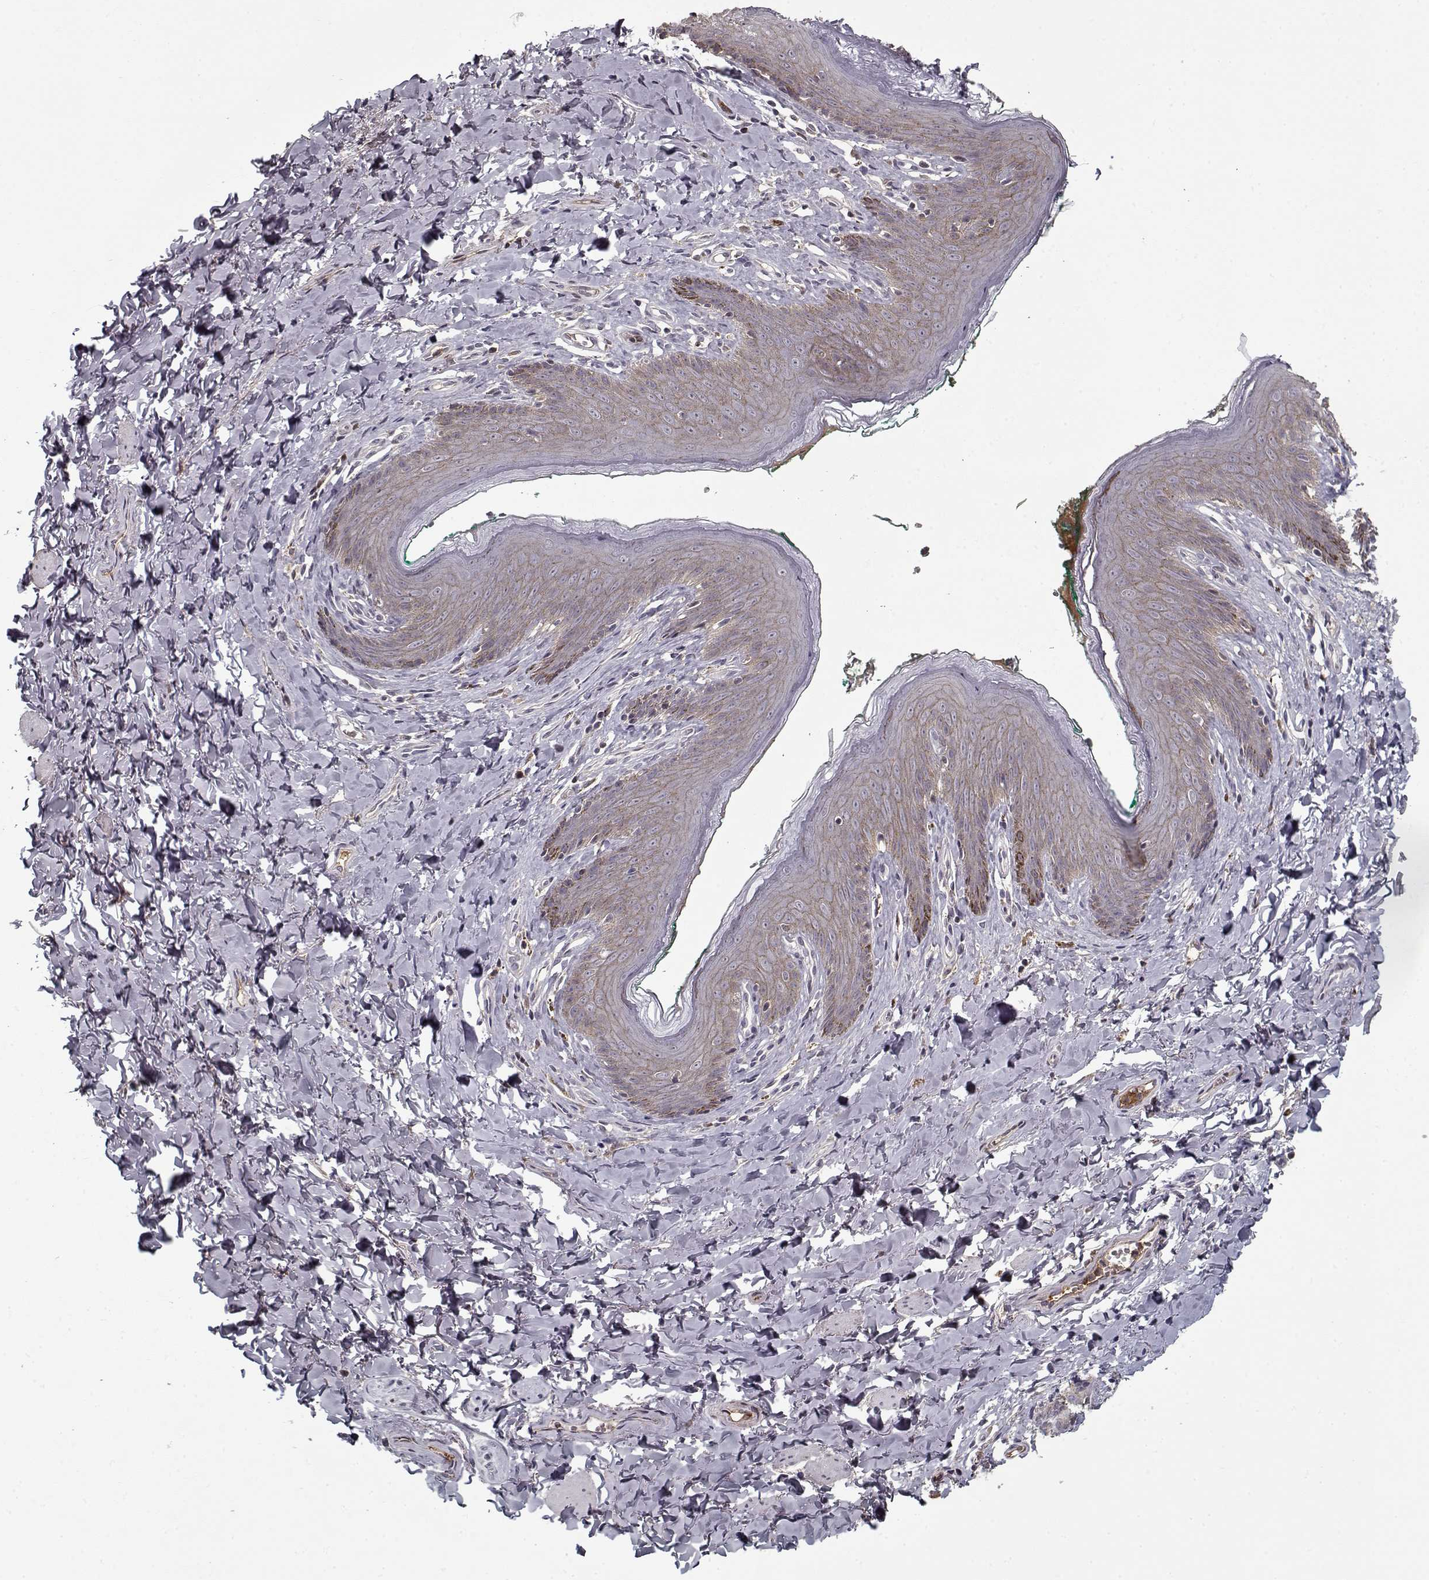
{"staining": {"intensity": "weak", "quantity": "25%-75%", "location": "cytoplasmic/membranous"}, "tissue": "skin", "cell_type": "Epidermal cells", "image_type": "normal", "snomed": [{"axis": "morphology", "description": "Normal tissue, NOS"}, {"axis": "topography", "description": "Vulva"}], "caption": "DAB (3,3'-diaminobenzidine) immunohistochemical staining of benign human skin demonstrates weak cytoplasmic/membranous protein positivity in about 25%-75% of epidermal cells.", "gene": "AFM", "patient": {"sex": "female", "age": 66}}